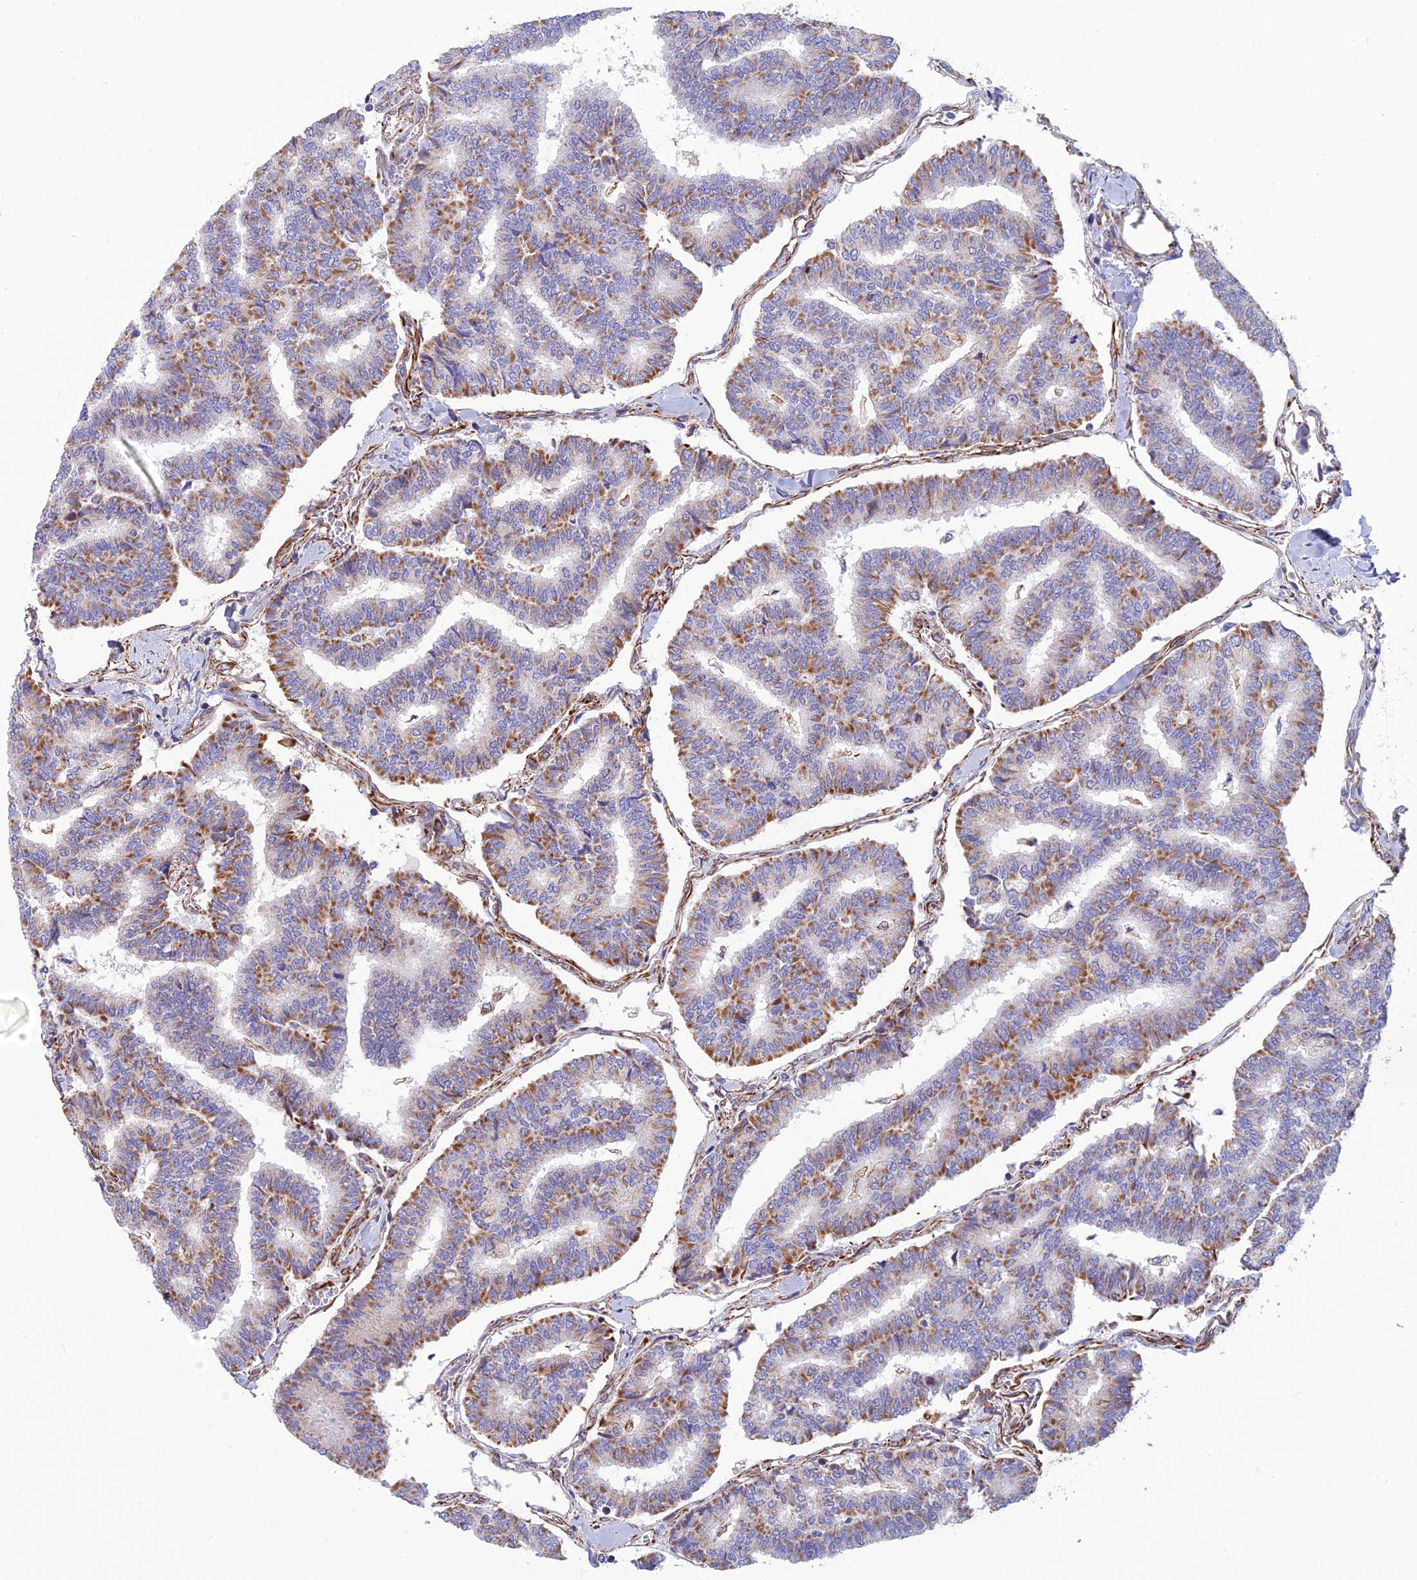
{"staining": {"intensity": "moderate", "quantity": "25%-75%", "location": "cytoplasmic/membranous"}, "tissue": "thyroid cancer", "cell_type": "Tumor cells", "image_type": "cancer", "snomed": [{"axis": "morphology", "description": "Papillary adenocarcinoma, NOS"}, {"axis": "topography", "description": "Thyroid gland"}], "caption": "Thyroid papillary adenocarcinoma stained for a protein (brown) reveals moderate cytoplasmic/membranous positive staining in about 25%-75% of tumor cells.", "gene": "FBXL20", "patient": {"sex": "female", "age": 35}}